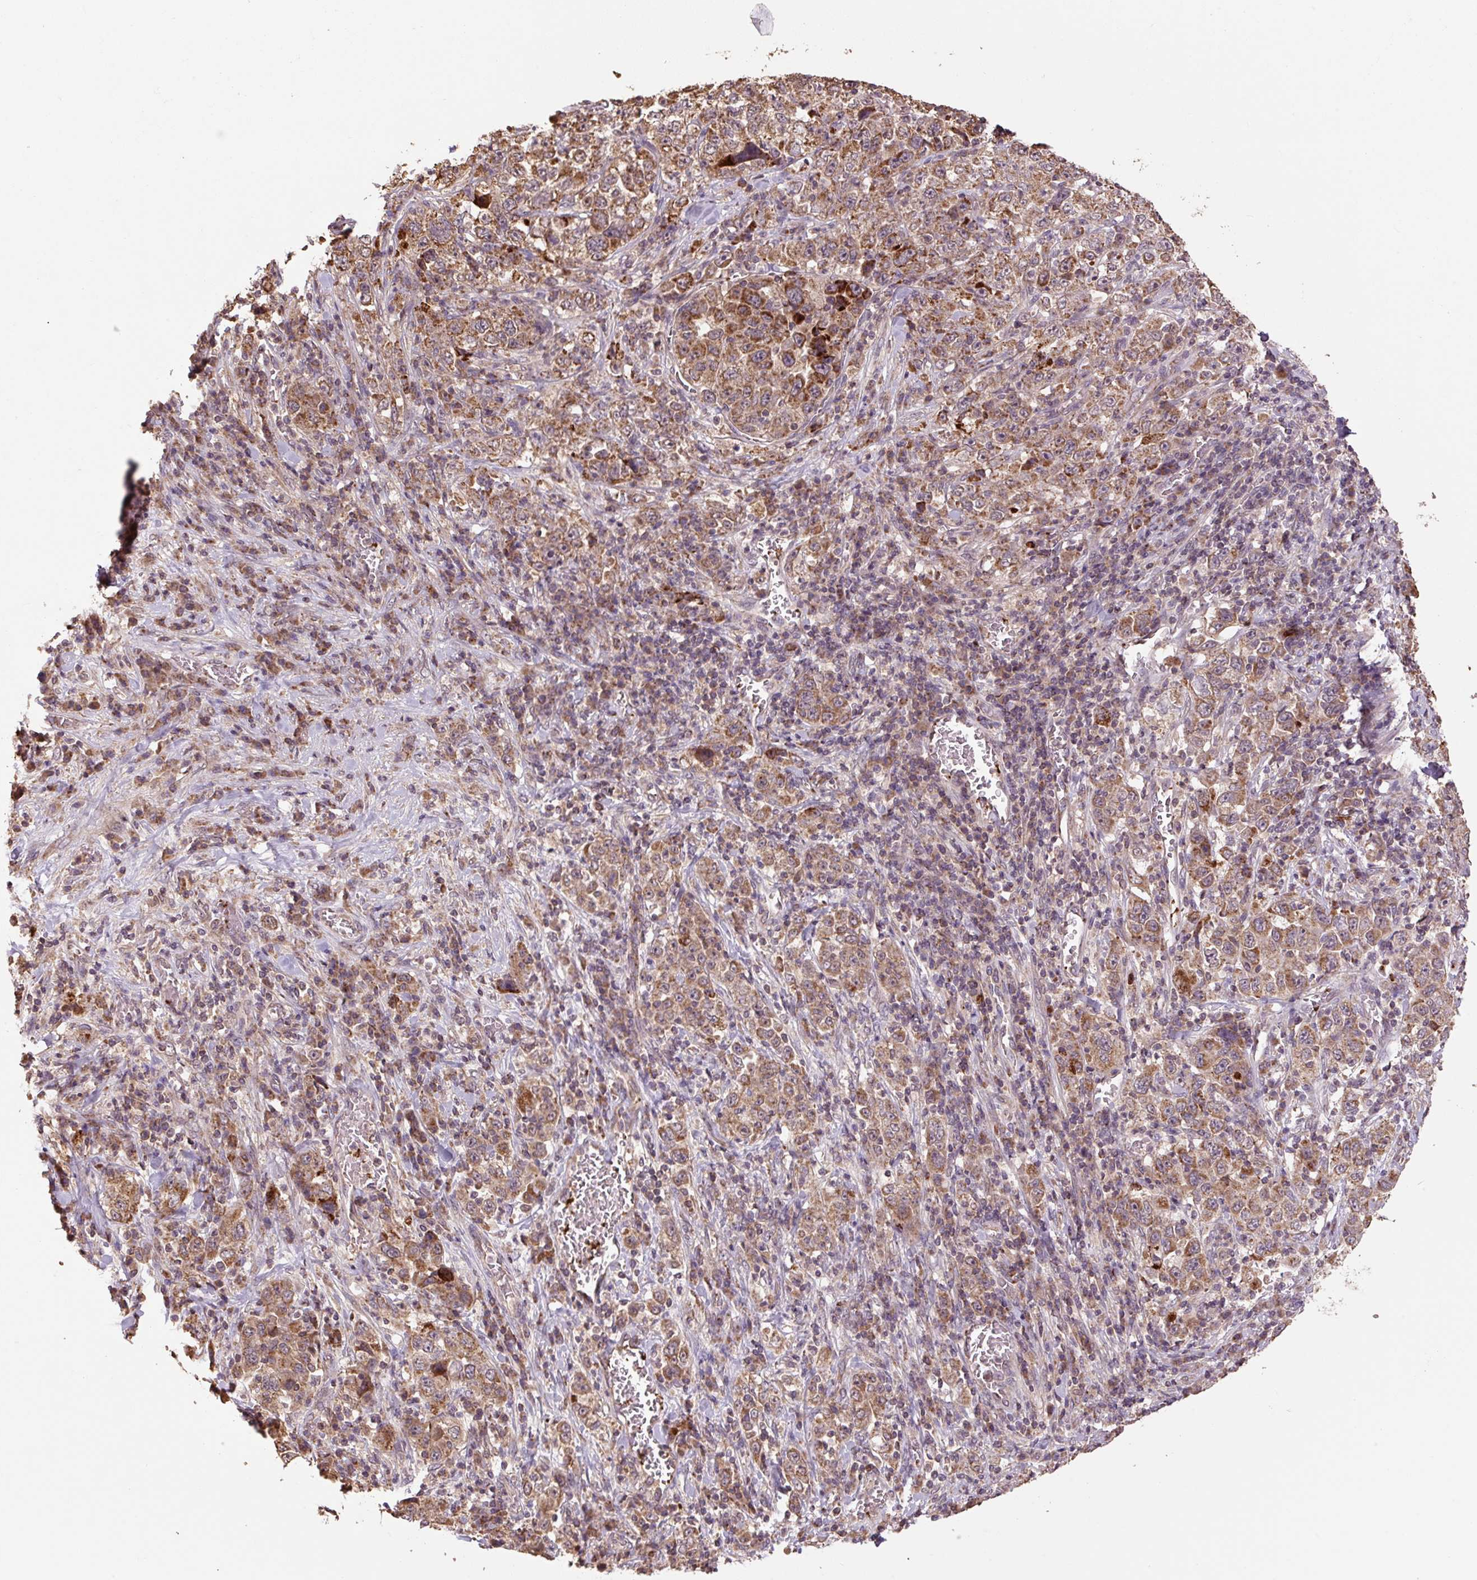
{"staining": {"intensity": "moderate", "quantity": ">75%", "location": "cytoplasmic/membranous"}, "tissue": "stomach cancer", "cell_type": "Tumor cells", "image_type": "cancer", "snomed": [{"axis": "morphology", "description": "Normal tissue, NOS"}, {"axis": "morphology", "description": "Adenocarcinoma, NOS"}, {"axis": "topography", "description": "Stomach, upper"}, {"axis": "topography", "description": "Stomach"}], "caption": "A brown stain labels moderate cytoplasmic/membranous positivity of a protein in stomach adenocarcinoma tumor cells.", "gene": "TMEM160", "patient": {"sex": "male", "age": 59}}